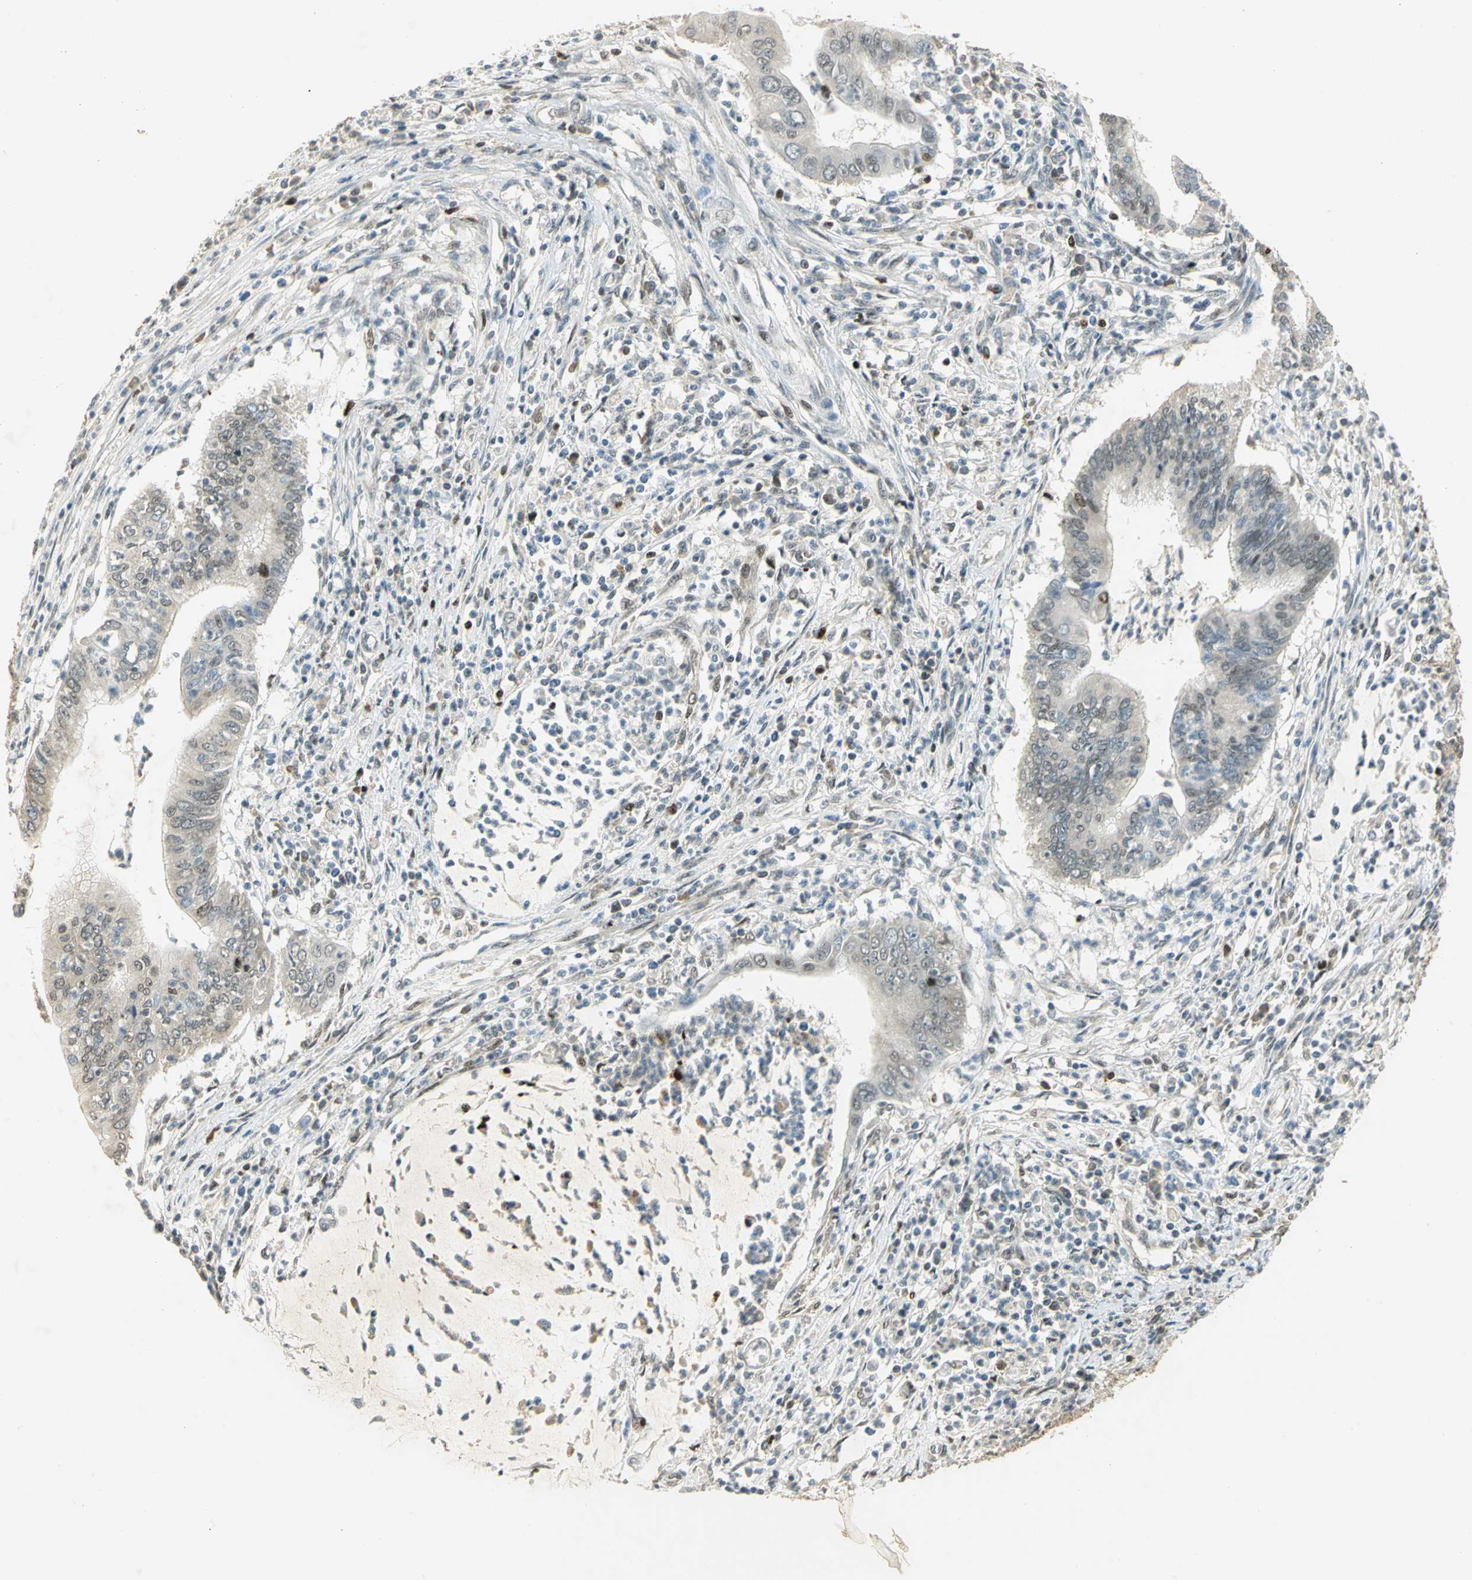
{"staining": {"intensity": "strong", "quantity": "<25%", "location": "nuclear"}, "tissue": "cervical cancer", "cell_type": "Tumor cells", "image_type": "cancer", "snomed": [{"axis": "morphology", "description": "Adenocarcinoma, NOS"}, {"axis": "topography", "description": "Cervix"}], "caption": "Human adenocarcinoma (cervical) stained with a protein marker displays strong staining in tumor cells.", "gene": "AK6", "patient": {"sex": "female", "age": 36}}